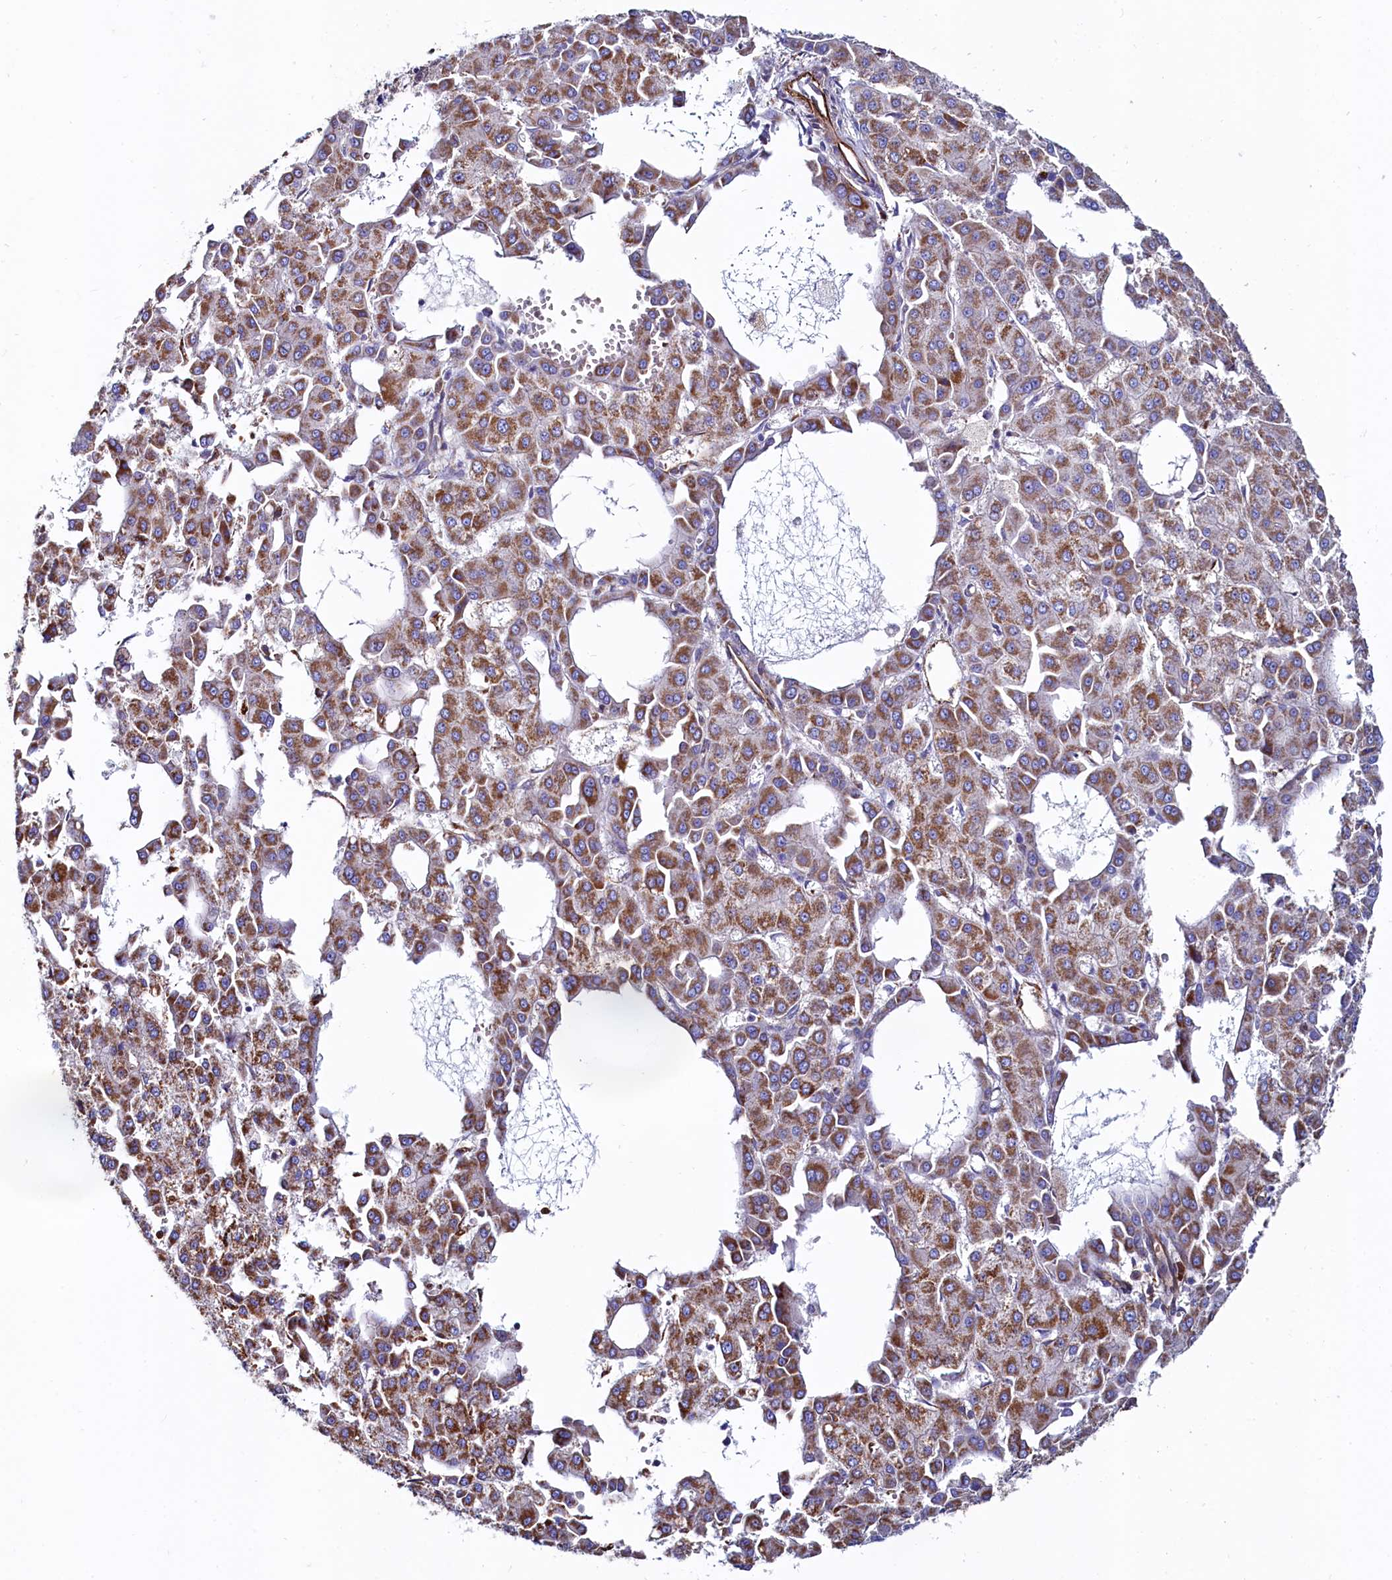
{"staining": {"intensity": "moderate", "quantity": ">75%", "location": "cytoplasmic/membranous"}, "tissue": "liver cancer", "cell_type": "Tumor cells", "image_type": "cancer", "snomed": [{"axis": "morphology", "description": "Carcinoma, Hepatocellular, NOS"}, {"axis": "topography", "description": "Liver"}], "caption": "Tumor cells show moderate cytoplasmic/membranous staining in about >75% of cells in liver cancer.", "gene": "ASTE1", "patient": {"sex": "male", "age": 47}}